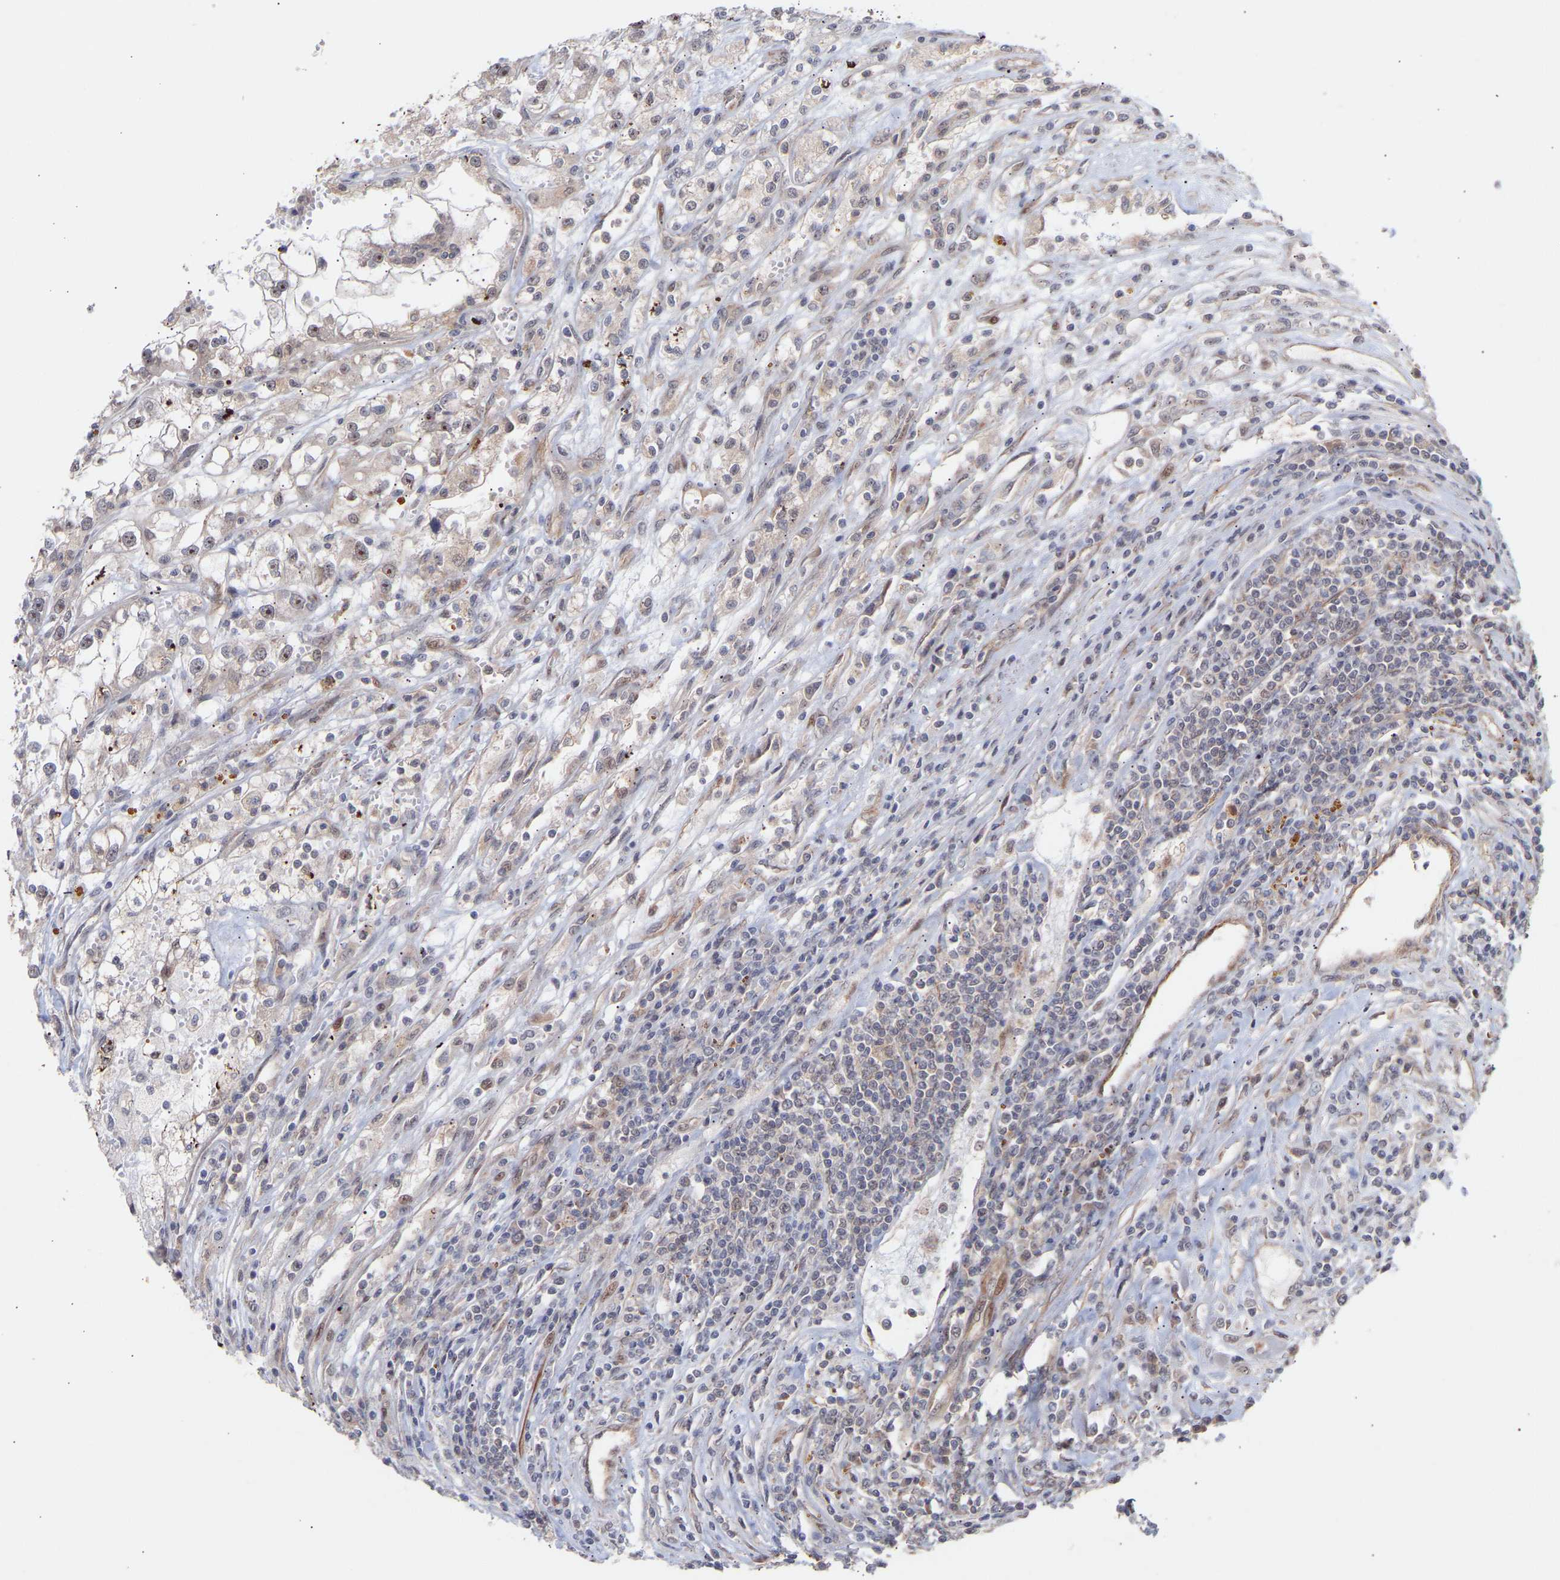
{"staining": {"intensity": "moderate", "quantity": "25%-75%", "location": "nuclear"}, "tissue": "renal cancer", "cell_type": "Tumor cells", "image_type": "cancer", "snomed": [{"axis": "morphology", "description": "Adenocarcinoma, NOS"}, {"axis": "topography", "description": "Kidney"}], "caption": "Protein expression analysis of renal cancer (adenocarcinoma) shows moderate nuclear positivity in approximately 25%-75% of tumor cells. The staining was performed using DAB to visualize the protein expression in brown, while the nuclei were stained in blue with hematoxylin (Magnification: 20x).", "gene": "PDLIM5", "patient": {"sex": "female", "age": 52}}